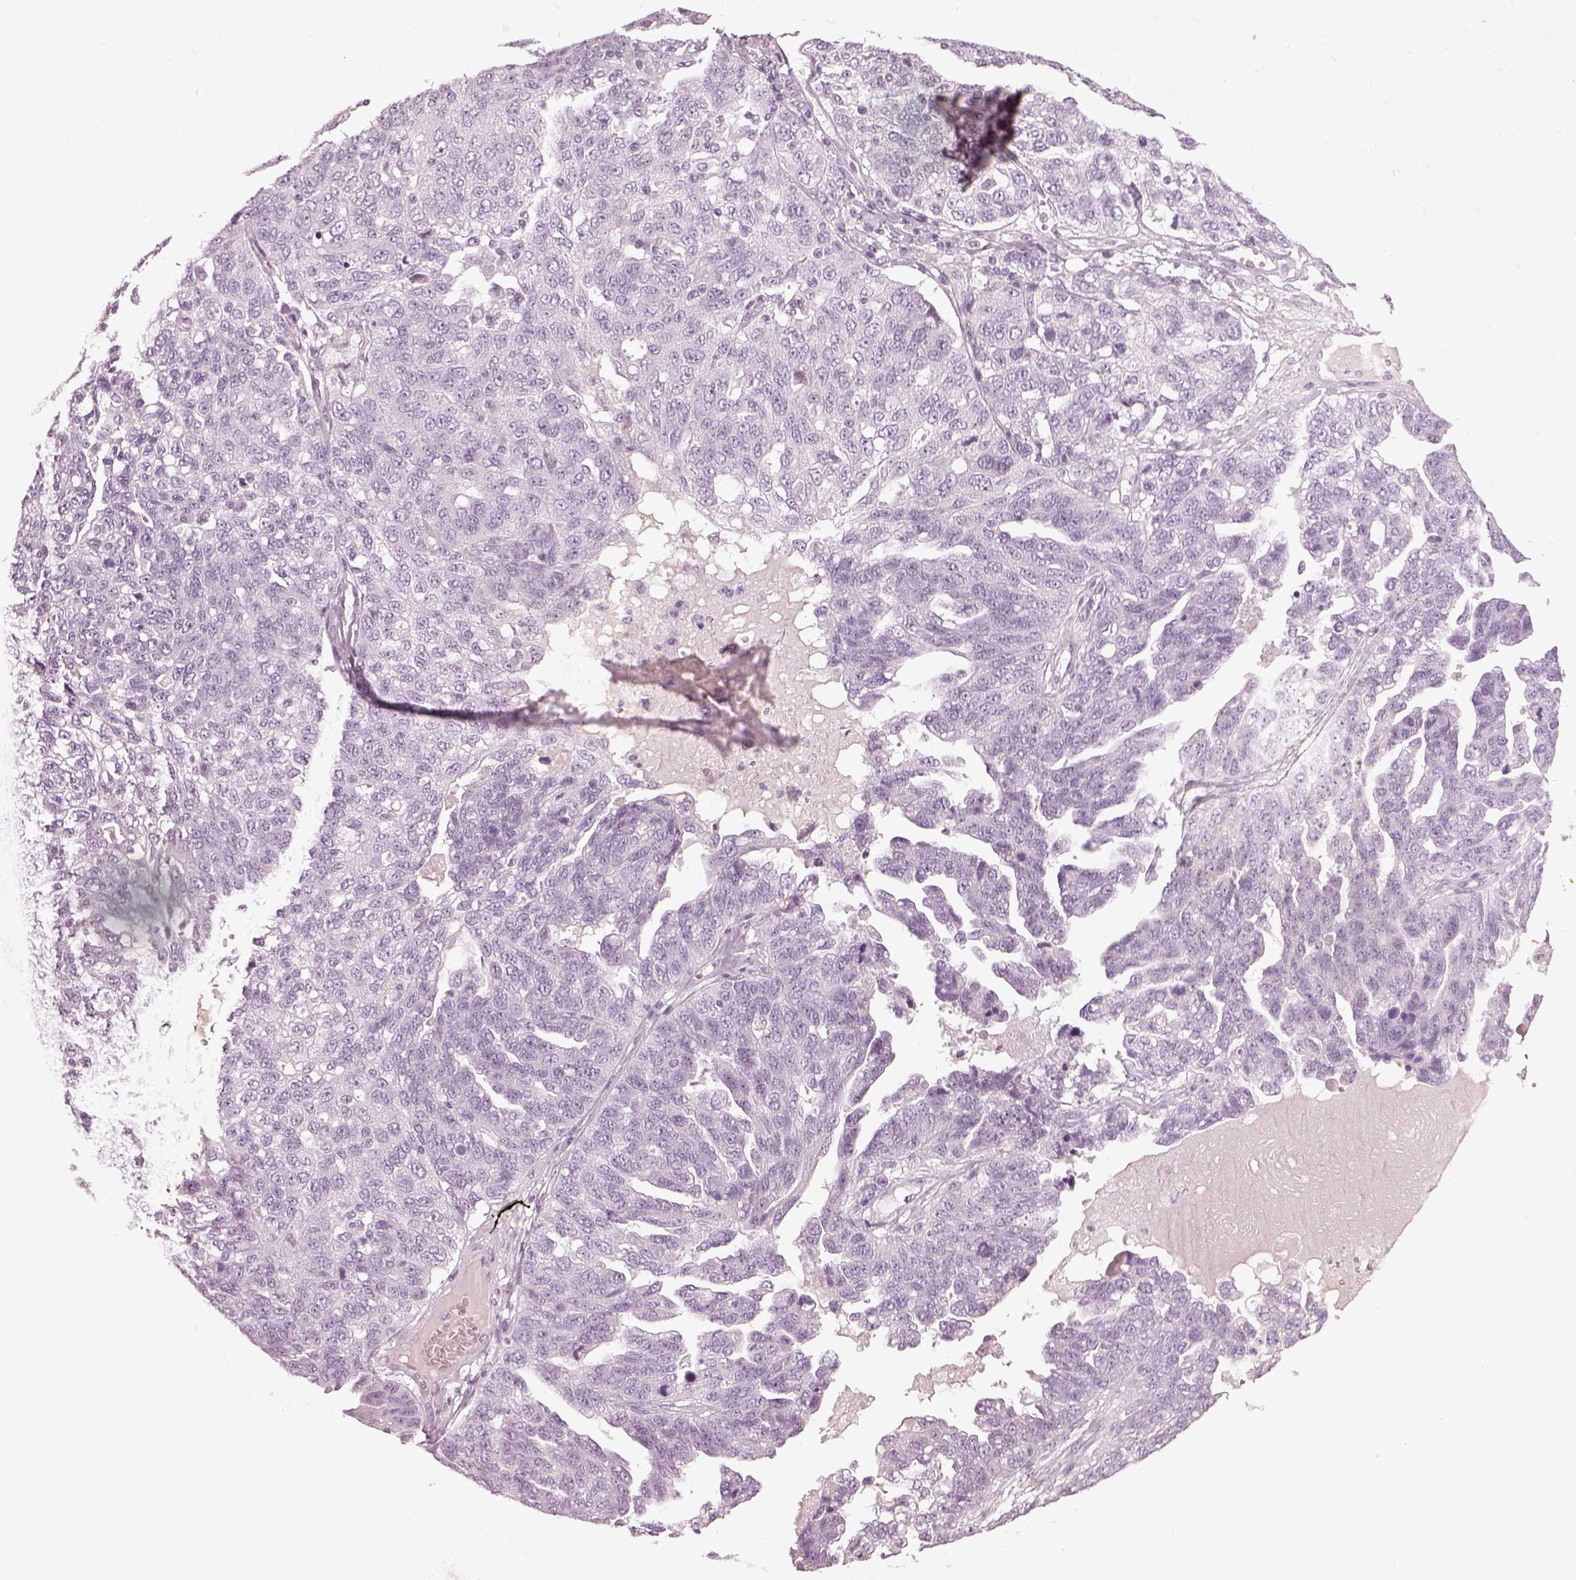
{"staining": {"intensity": "negative", "quantity": "none", "location": "none"}, "tissue": "ovarian cancer", "cell_type": "Tumor cells", "image_type": "cancer", "snomed": [{"axis": "morphology", "description": "Cystadenocarcinoma, serous, NOS"}, {"axis": "topography", "description": "Ovary"}], "caption": "An immunohistochemistry (IHC) image of ovarian cancer is shown. There is no staining in tumor cells of ovarian cancer.", "gene": "GAS2L2", "patient": {"sex": "female", "age": 71}}